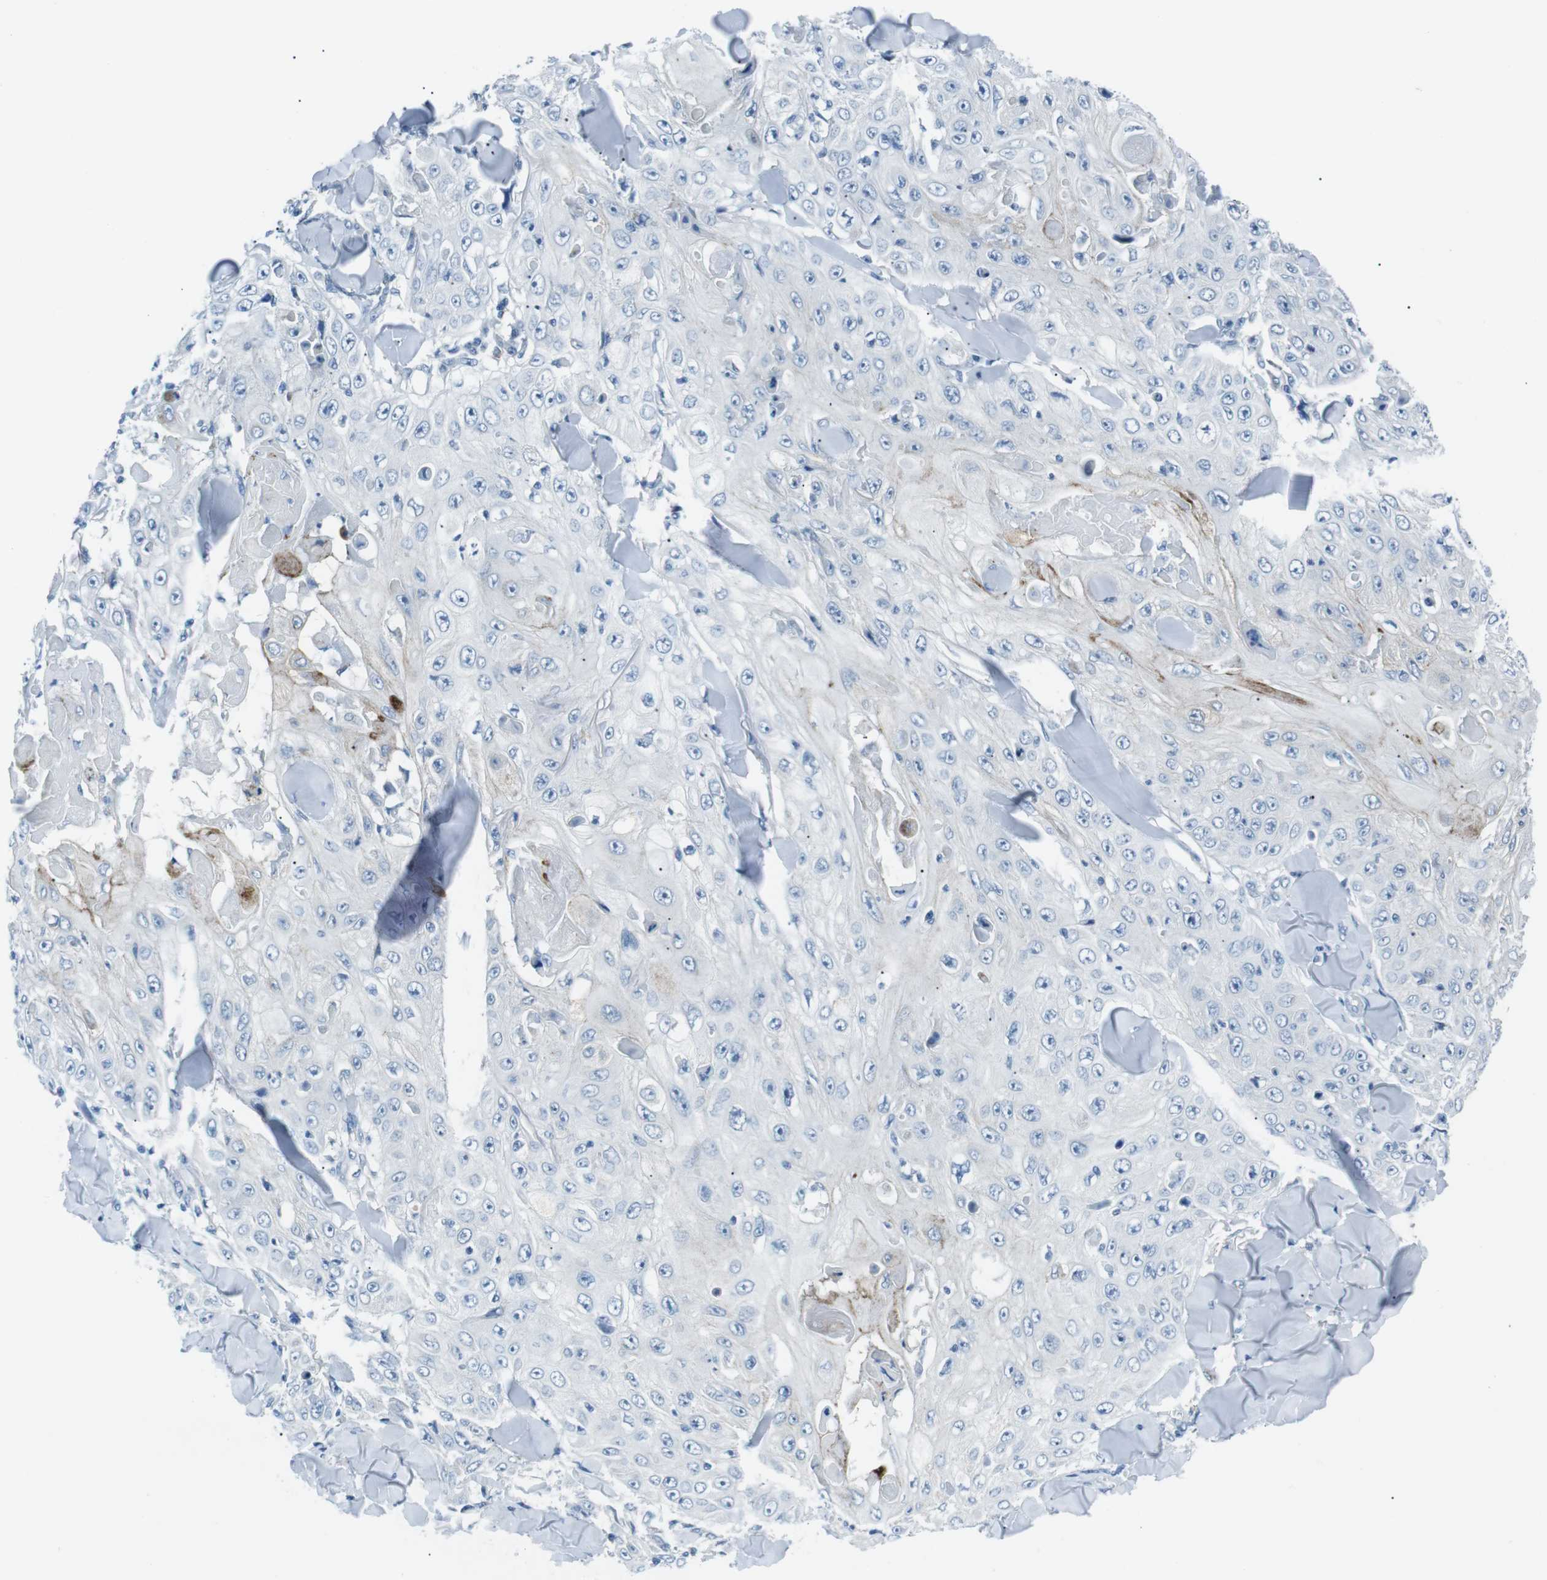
{"staining": {"intensity": "negative", "quantity": "none", "location": "none"}, "tissue": "skin cancer", "cell_type": "Tumor cells", "image_type": "cancer", "snomed": [{"axis": "morphology", "description": "Squamous cell carcinoma, NOS"}, {"axis": "topography", "description": "Skin"}], "caption": "The micrograph exhibits no staining of tumor cells in skin cancer (squamous cell carcinoma). (DAB (3,3'-diaminobenzidine) immunohistochemistry (IHC) visualized using brightfield microscopy, high magnification).", "gene": "CSF2RA", "patient": {"sex": "male", "age": 86}}